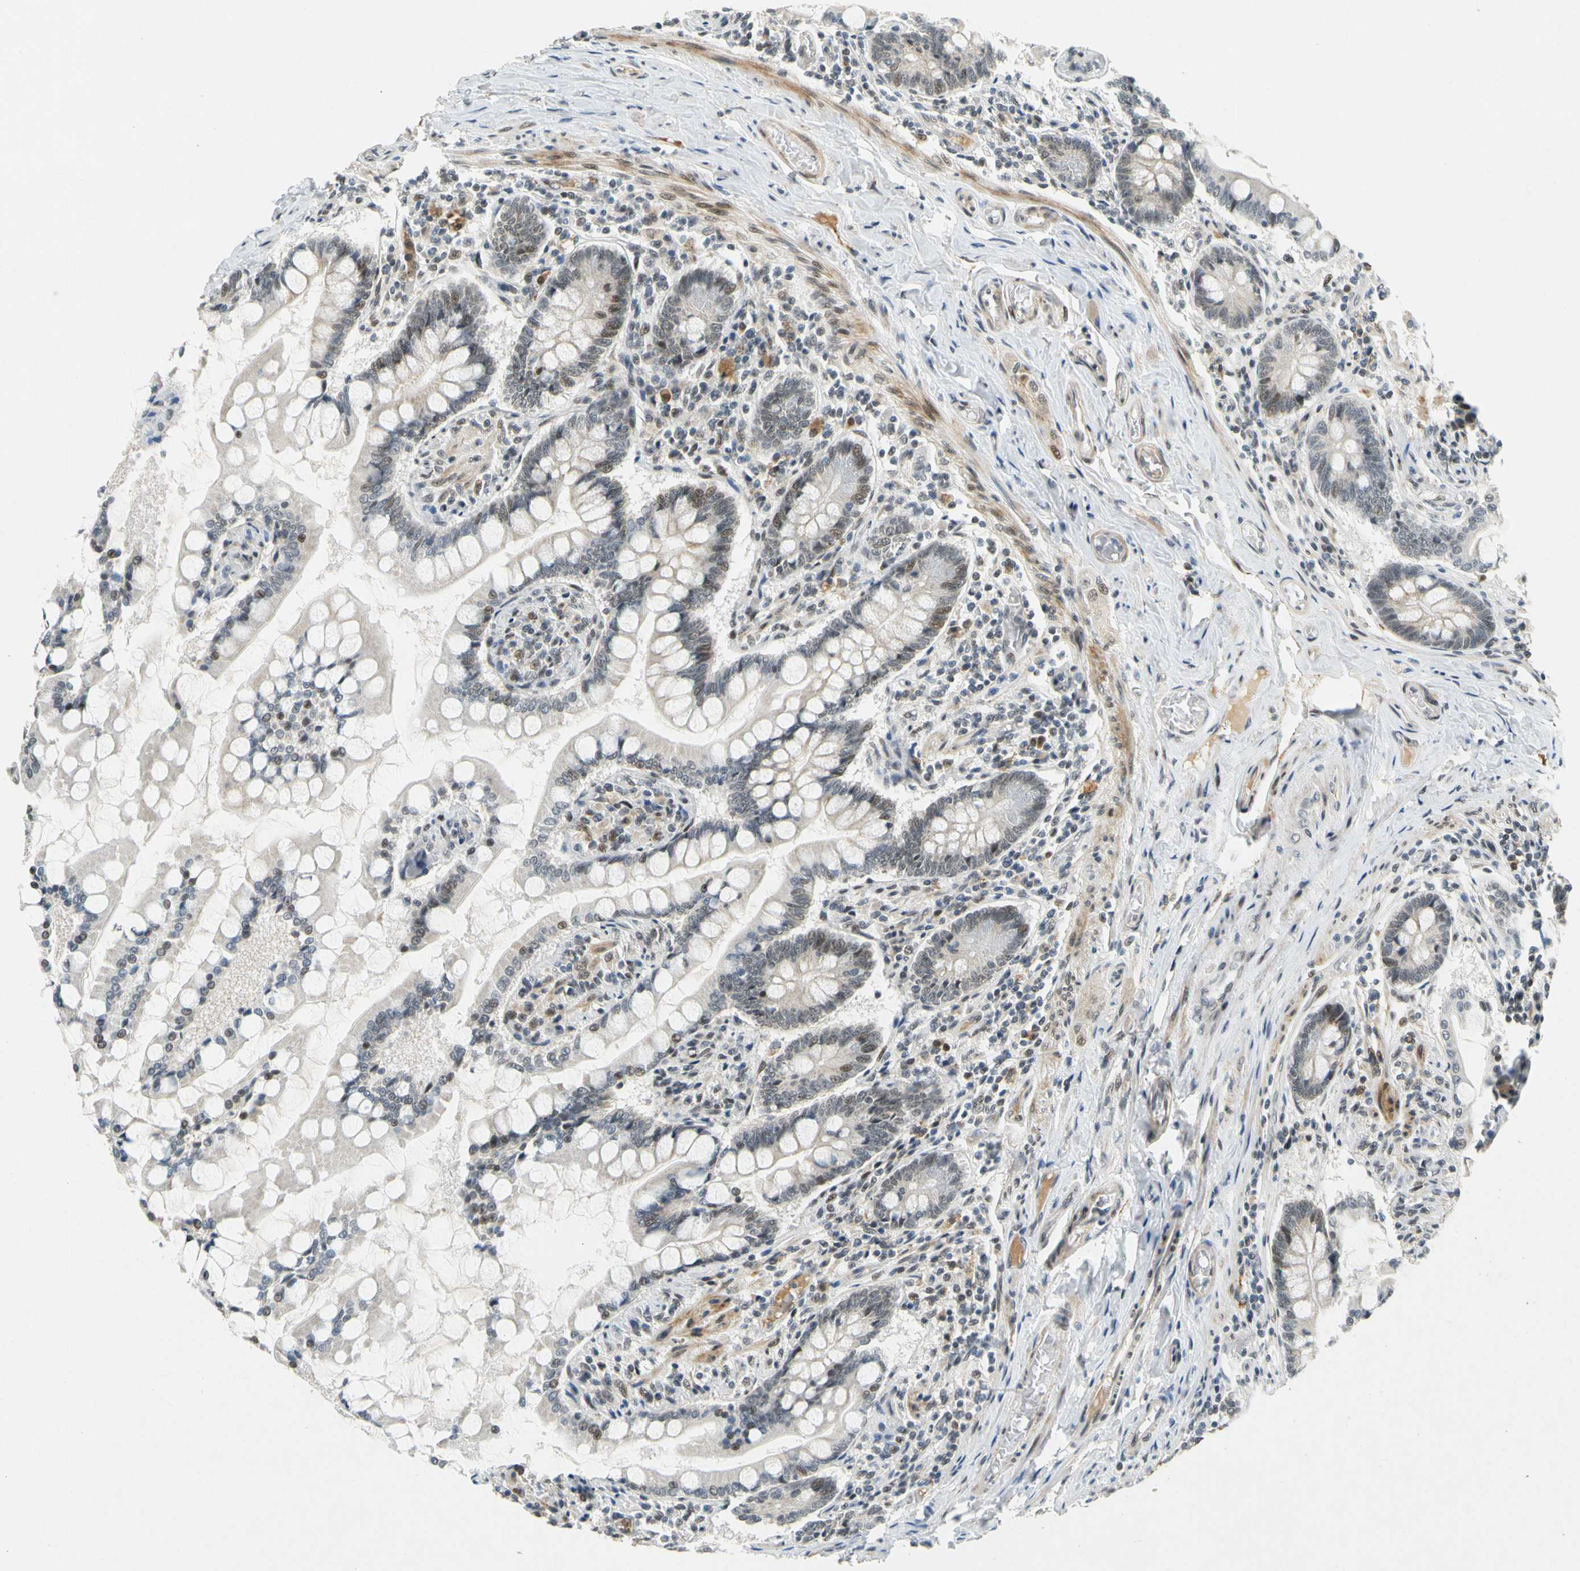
{"staining": {"intensity": "strong", "quantity": ">75%", "location": "cytoplasmic/membranous,nuclear"}, "tissue": "small intestine", "cell_type": "Glandular cells", "image_type": "normal", "snomed": [{"axis": "morphology", "description": "Normal tissue, NOS"}, {"axis": "topography", "description": "Small intestine"}], "caption": "A photomicrograph of small intestine stained for a protein displays strong cytoplasmic/membranous,nuclear brown staining in glandular cells. Immunohistochemistry stains the protein in brown and the nuclei are stained blue.", "gene": "POGZ", "patient": {"sex": "male", "age": 41}}